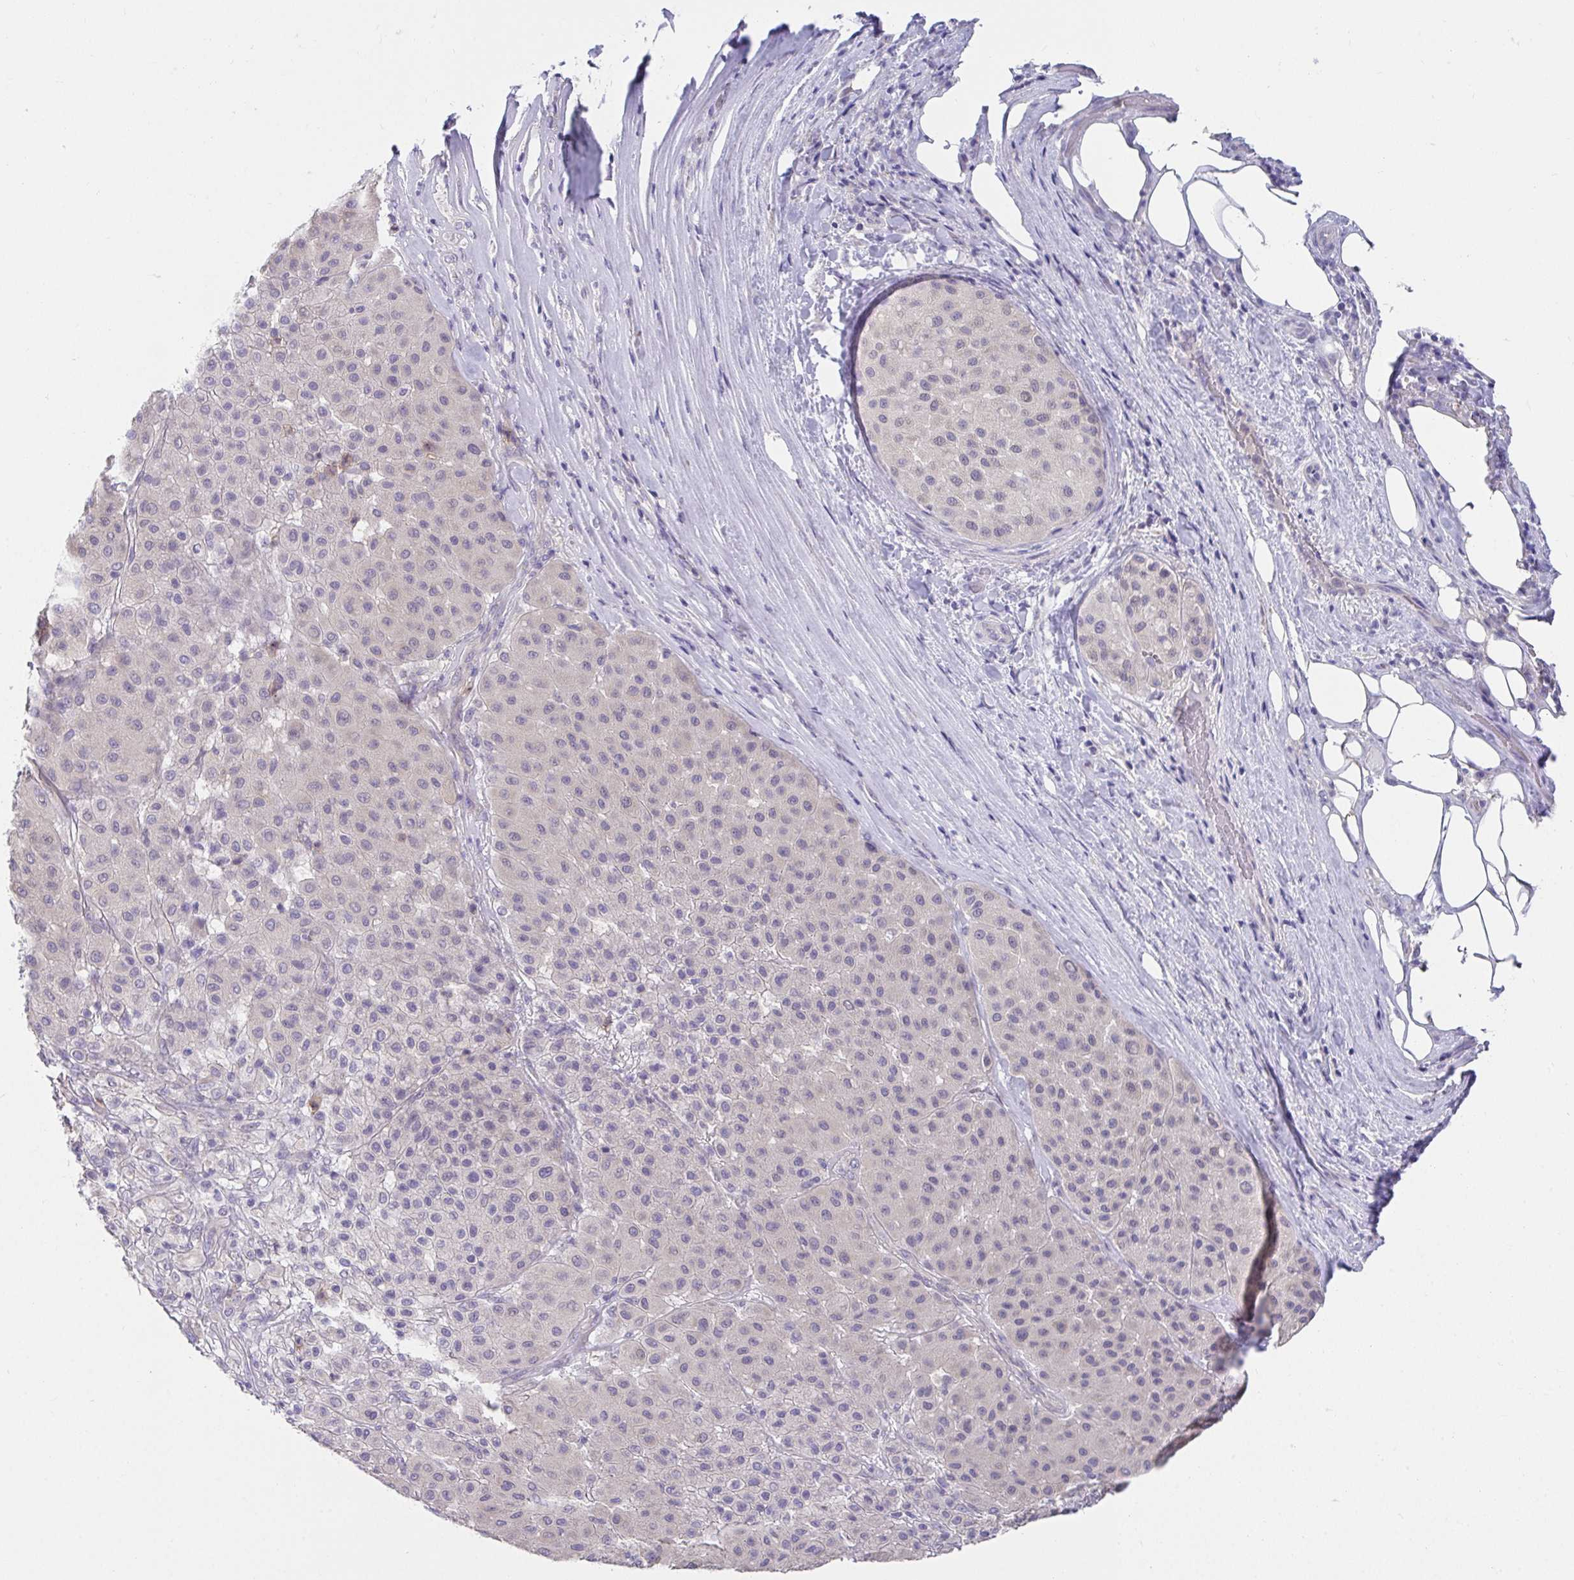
{"staining": {"intensity": "negative", "quantity": "none", "location": "none"}, "tissue": "melanoma", "cell_type": "Tumor cells", "image_type": "cancer", "snomed": [{"axis": "morphology", "description": "Malignant melanoma, Metastatic site"}, {"axis": "topography", "description": "Smooth muscle"}], "caption": "IHC of human melanoma exhibits no positivity in tumor cells.", "gene": "CXCR1", "patient": {"sex": "male", "age": 41}}